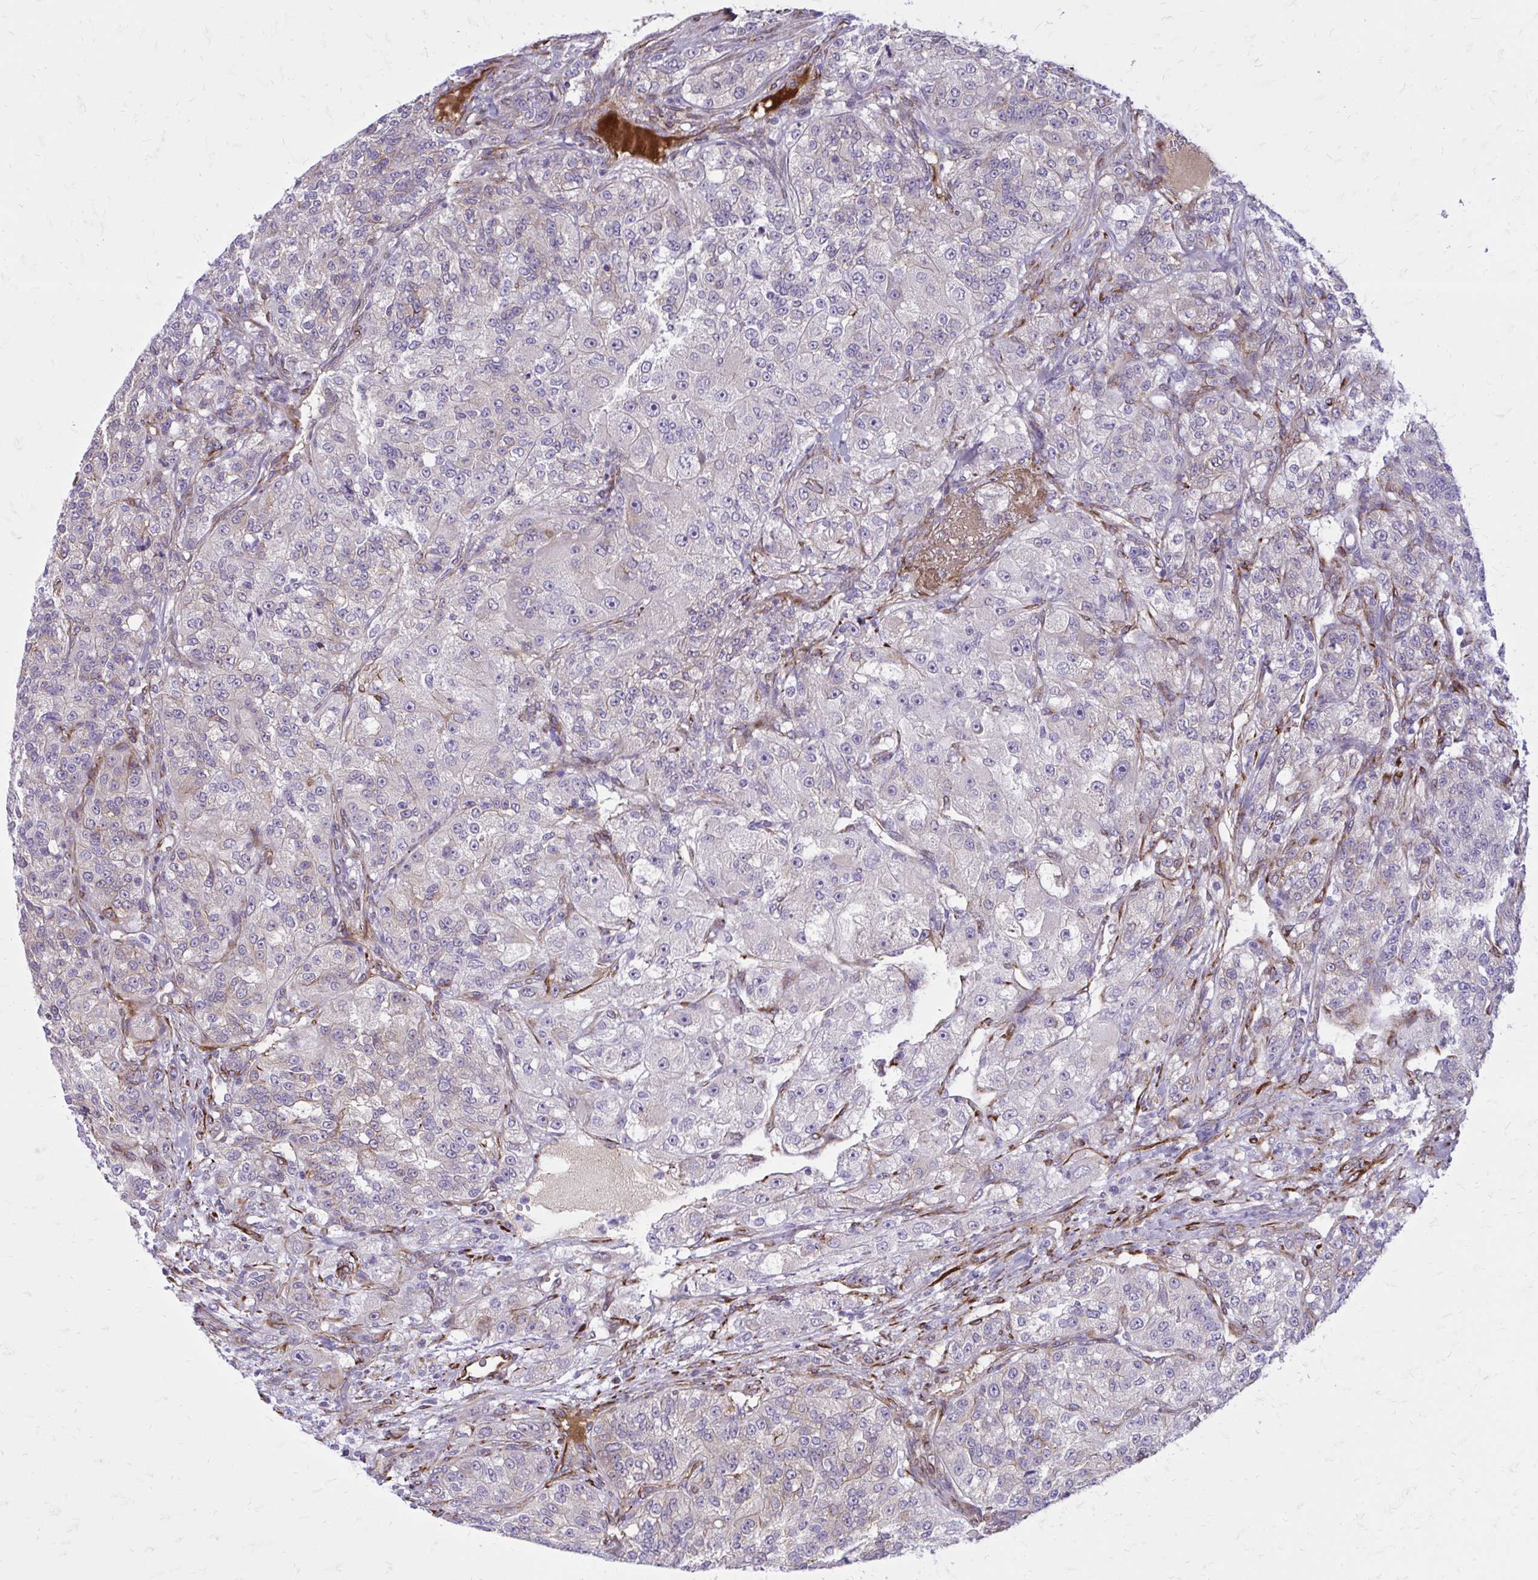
{"staining": {"intensity": "negative", "quantity": "none", "location": "none"}, "tissue": "renal cancer", "cell_type": "Tumor cells", "image_type": "cancer", "snomed": [{"axis": "morphology", "description": "Adenocarcinoma, NOS"}, {"axis": "topography", "description": "Kidney"}], "caption": "DAB (3,3'-diaminobenzidine) immunohistochemical staining of human renal cancer (adenocarcinoma) shows no significant staining in tumor cells.", "gene": "BEND5", "patient": {"sex": "female", "age": 63}}